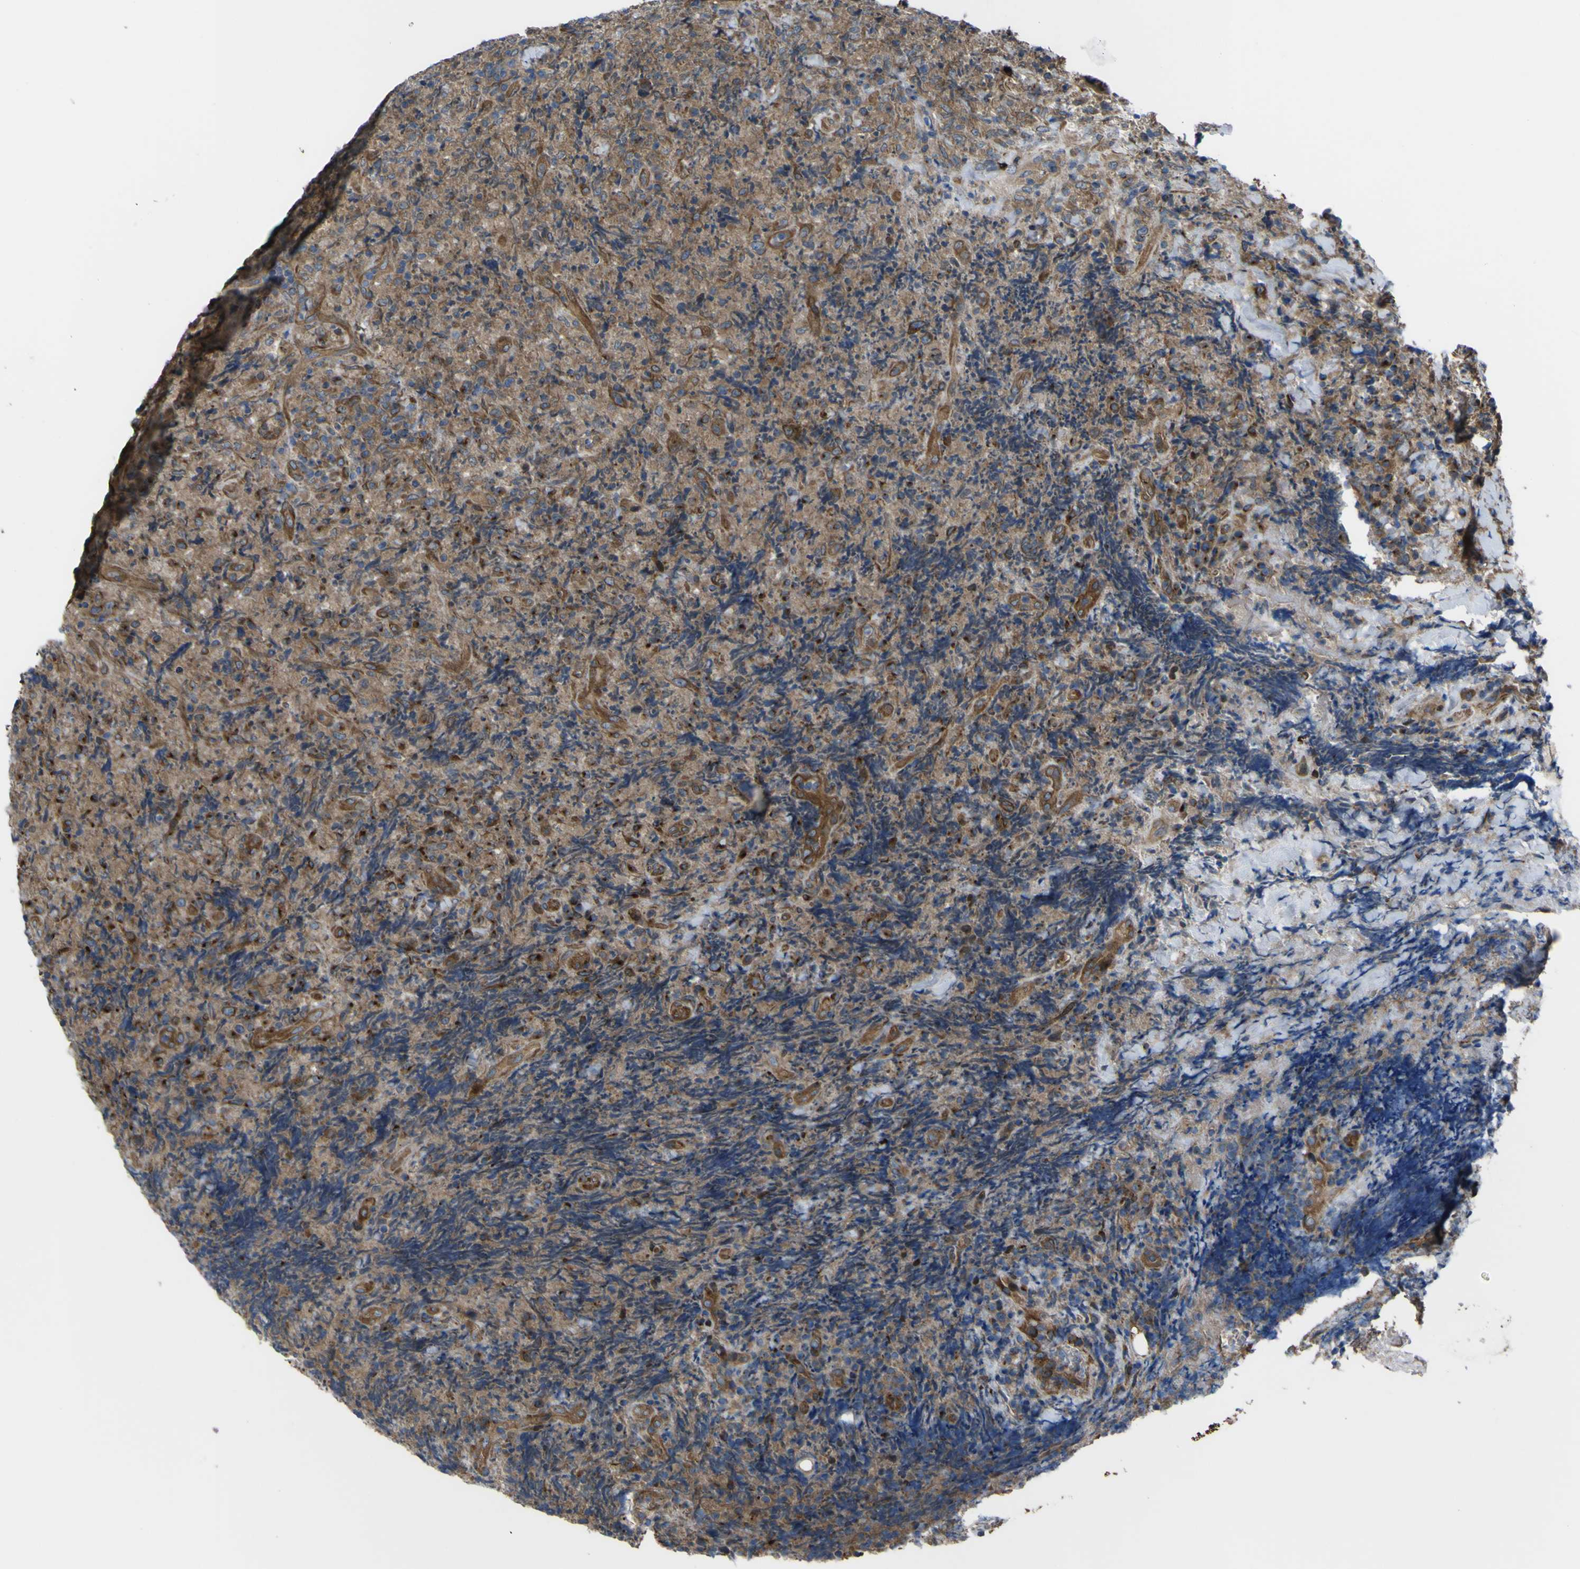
{"staining": {"intensity": "weak", "quantity": "25%-75%", "location": "cytoplasmic/membranous"}, "tissue": "lymphoma", "cell_type": "Tumor cells", "image_type": "cancer", "snomed": [{"axis": "morphology", "description": "Malignant lymphoma, non-Hodgkin's type, High grade"}, {"axis": "topography", "description": "Tonsil"}], "caption": "IHC micrograph of neoplastic tissue: human high-grade malignant lymphoma, non-Hodgkin's type stained using immunohistochemistry demonstrates low levels of weak protein expression localized specifically in the cytoplasmic/membranous of tumor cells, appearing as a cytoplasmic/membranous brown color.", "gene": "FBXO30", "patient": {"sex": "female", "age": 36}}